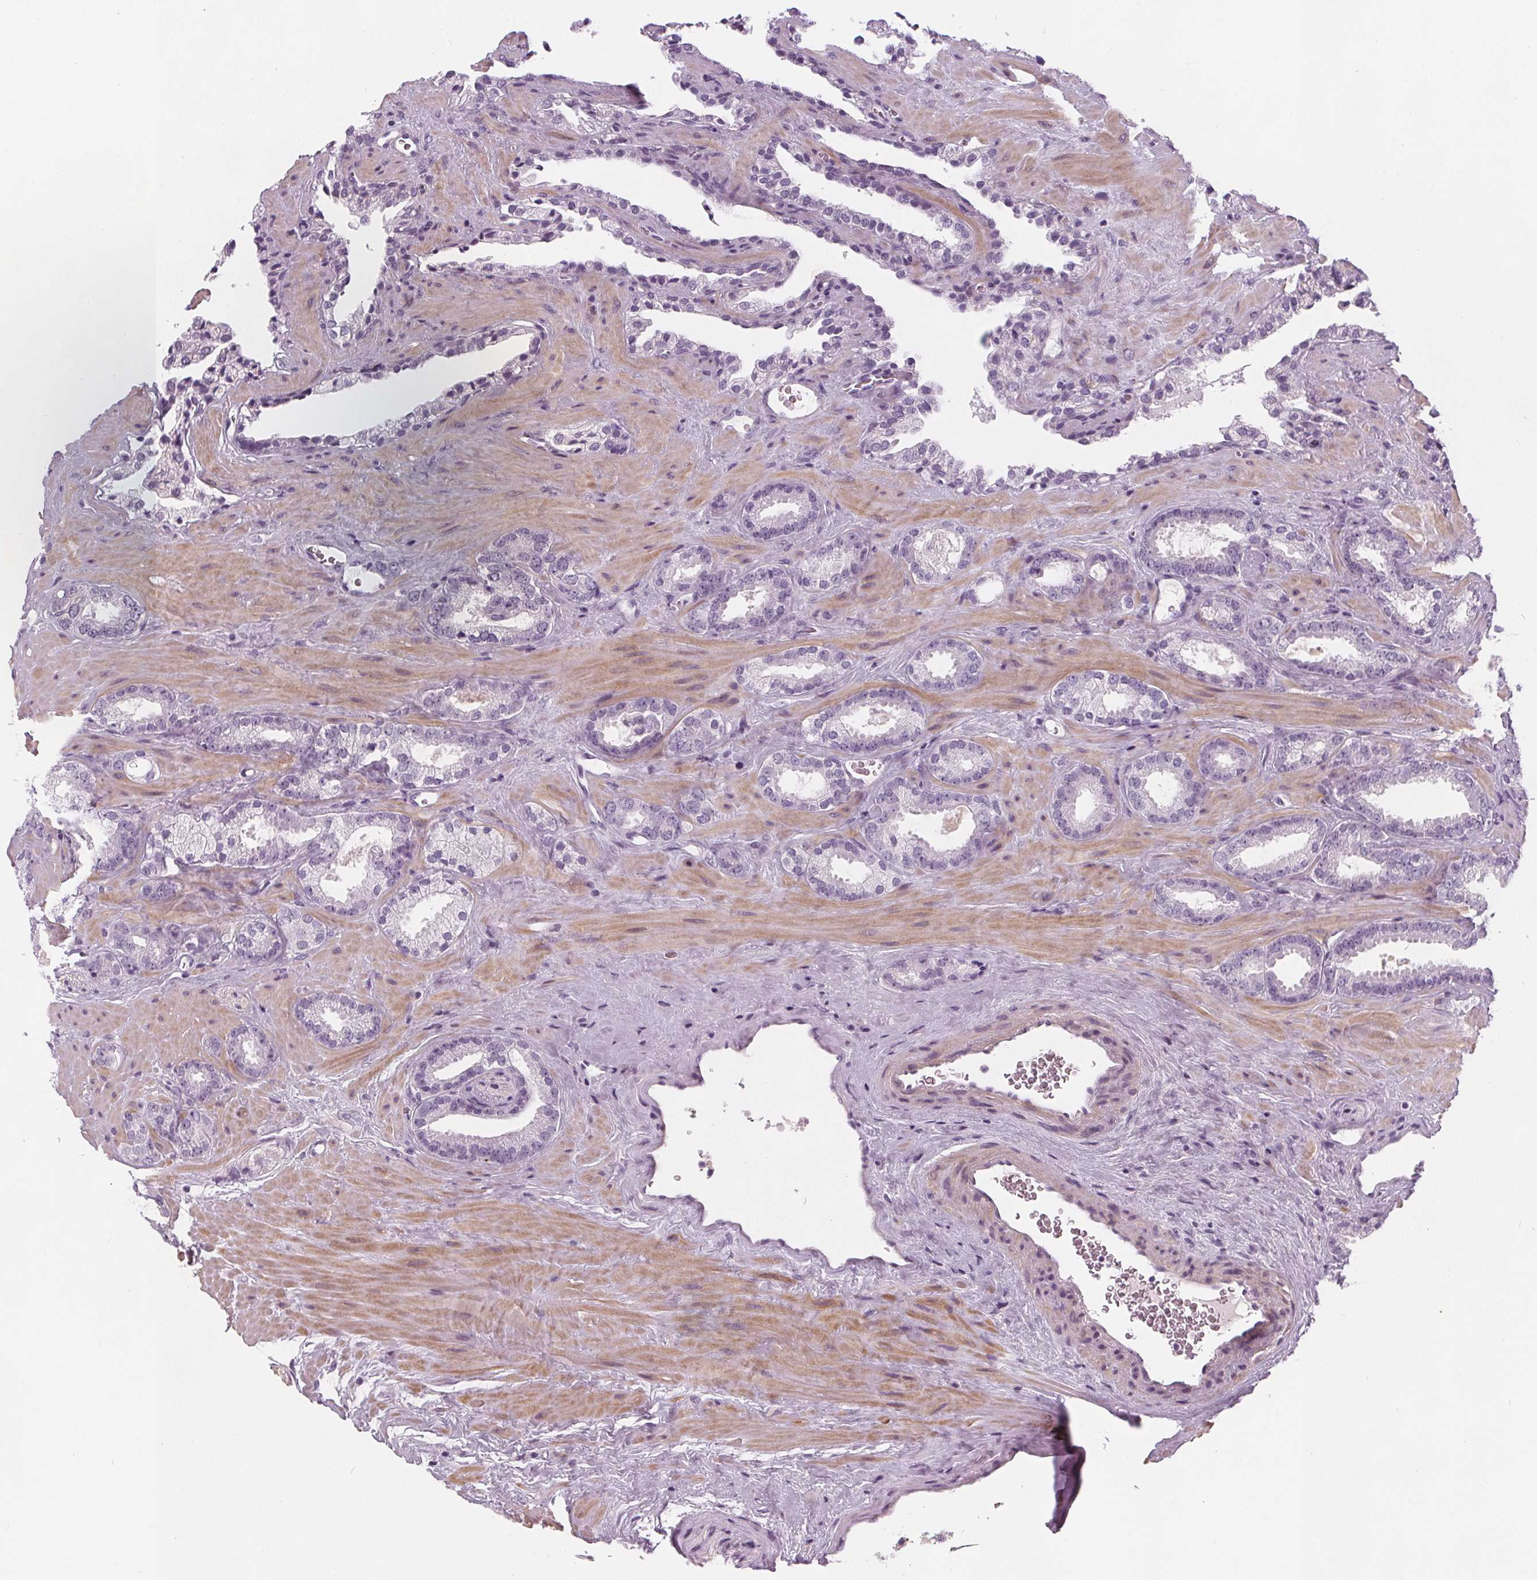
{"staining": {"intensity": "negative", "quantity": "none", "location": "none"}, "tissue": "prostate cancer", "cell_type": "Tumor cells", "image_type": "cancer", "snomed": [{"axis": "morphology", "description": "Adenocarcinoma, Low grade"}, {"axis": "topography", "description": "Prostate"}], "caption": "High magnification brightfield microscopy of adenocarcinoma (low-grade) (prostate) stained with DAB (3,3'-diaminobenzidine) (brown) and counterstained with hematoxylin (blue): tumor cells show no significant expression. (DAB immunohistochemistry with hematoxylin counter stain).", "gene": "SLC5A12", "patient": {"sex": "male", "age": 62}}